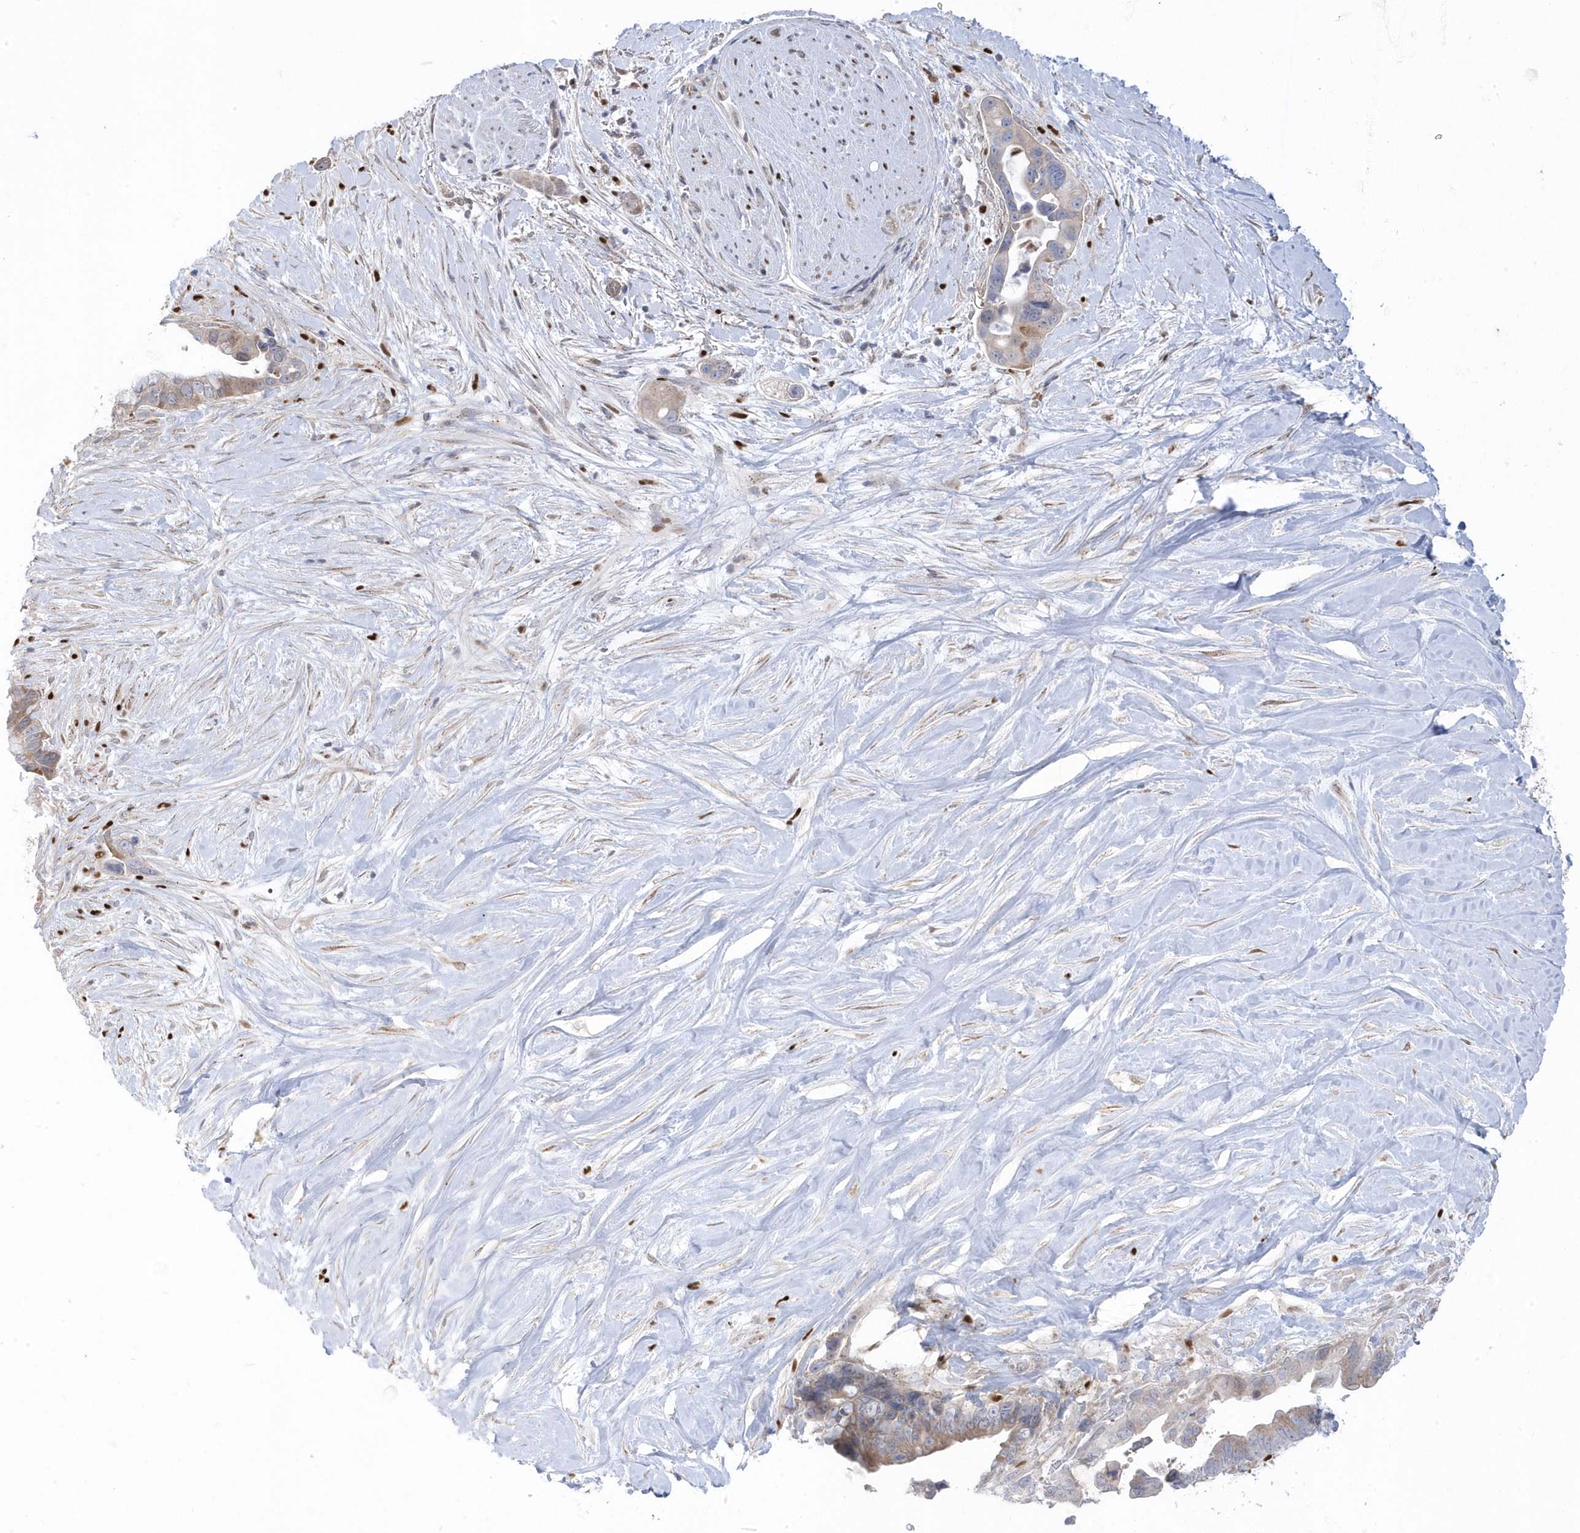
{"staining": {"intensity": "weak", "quantity": "<25%", "location": "cytoplasmic/membranous"}, "tissue": "pancreatic cancer", "cell_type": "Tumor cells", "image_type": "cancer", "snomed": [{"axis": "morphology", "description": "Adenocarcinoma, NOS"}, {"axis": "topography", "description": "Pancreas"}], "caption": "Immunohistochemical staining of pancreatic cancer shows no significant positivity in tumor cells.", "gene": "GTPBP6", "patient": {"sex": "female", "age": 72}}